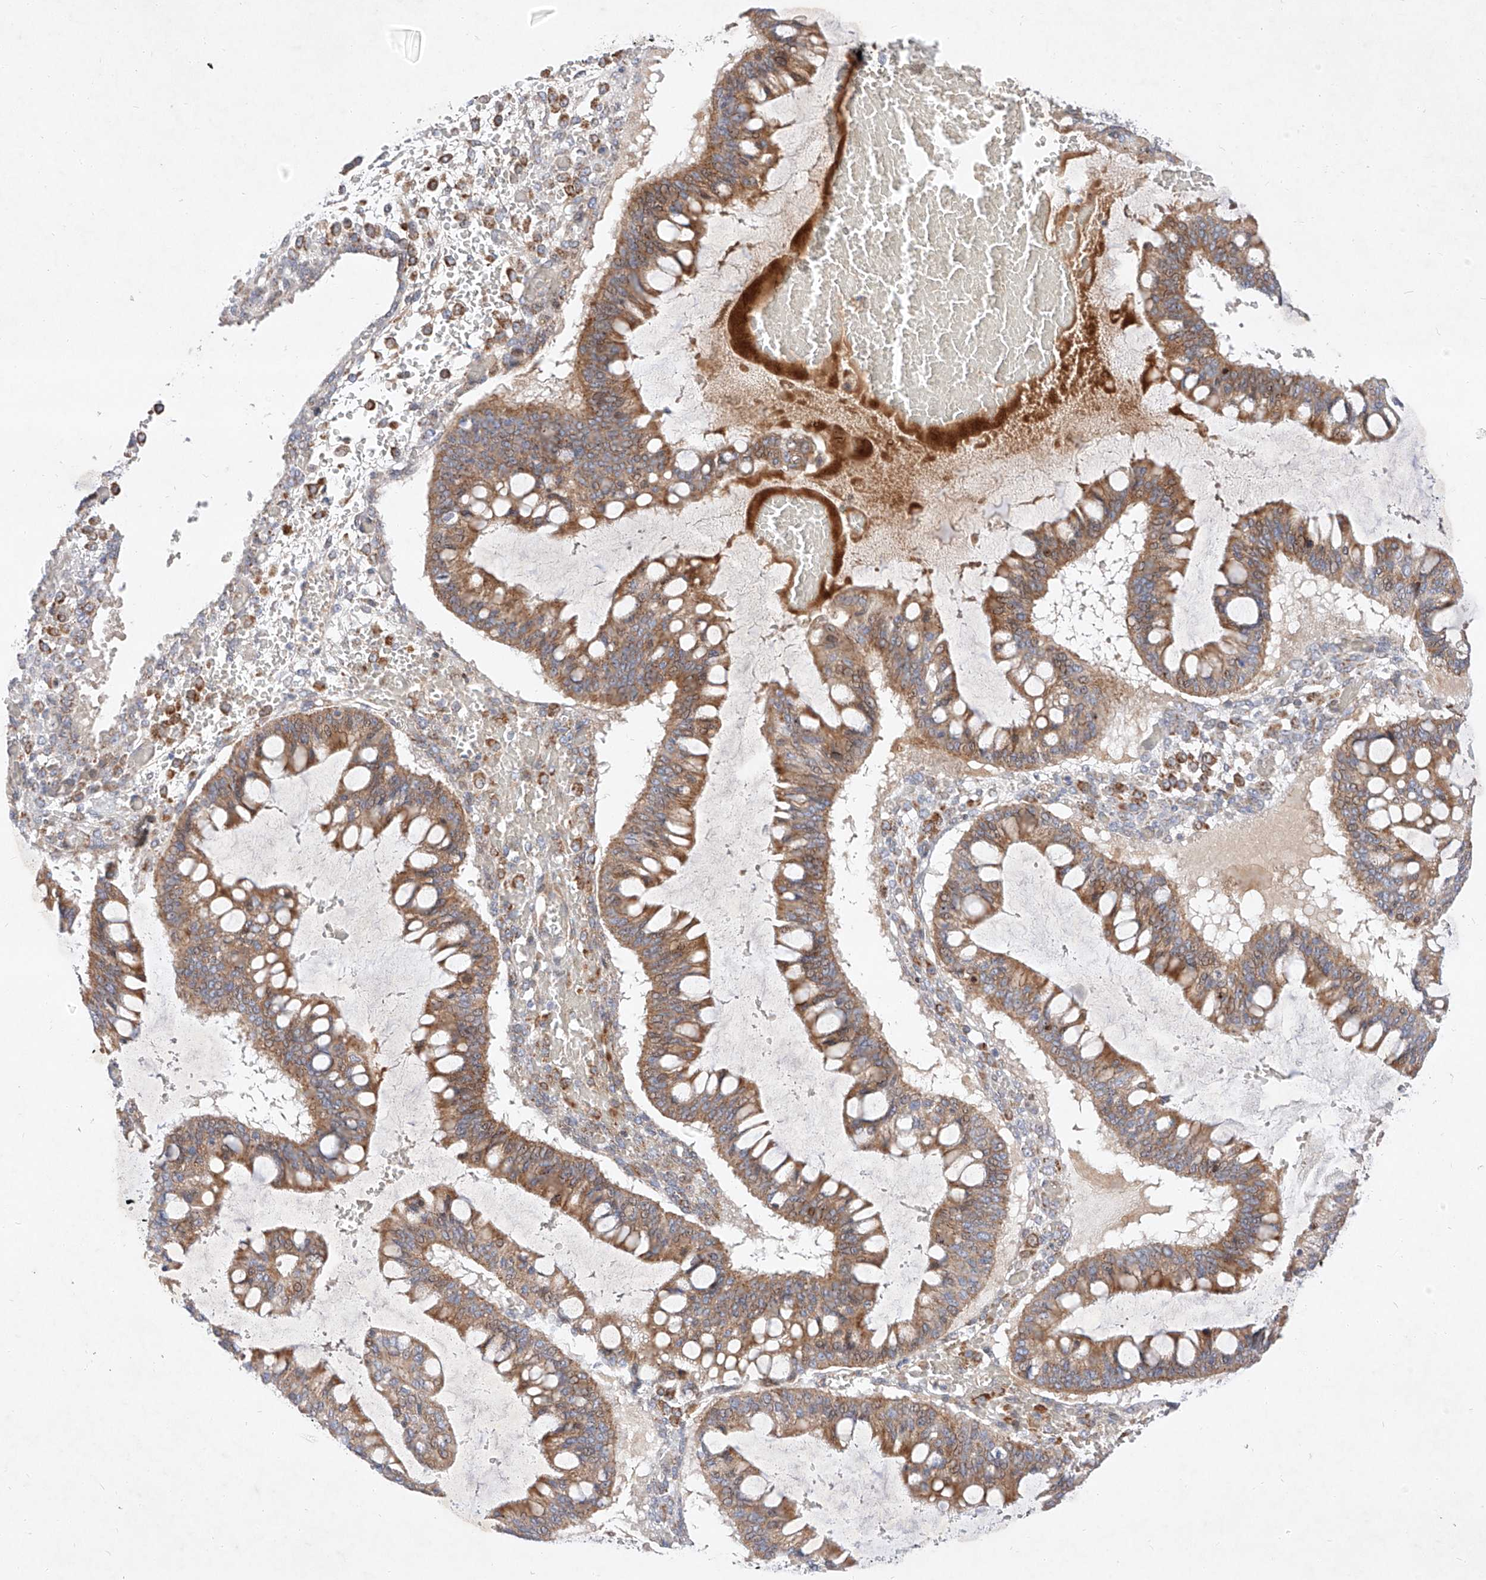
{"staining": {"intensity": "moderate", "quantity": ">75%", "location": "cytoplasmic/membranous"}, "tissue": "ovarian cancer", "cell_type": "Tumor cells", "image_type": "cancer", "snomed": [{"axis": "morphology", "description": "Cystadenocarcinoma, mucinous, NOS"}, {"axis": "topography", "description": "Ovary"}], "caption": "Immunohistochemical staining of ovarian cancer (mucinous cystadenocarcinoma) demonstrates medium levels of moderate cytoplasmic/membranous protein staining in approximately >75% of tumor cells. The staining was performed using DAB to visualize the protein expression in brown, while the nuclei were stained in blue with hematoxylin (Magnification: 20x).", "gene": "OSGEPL1", "patient": {"sex": "female", "age": 73}}